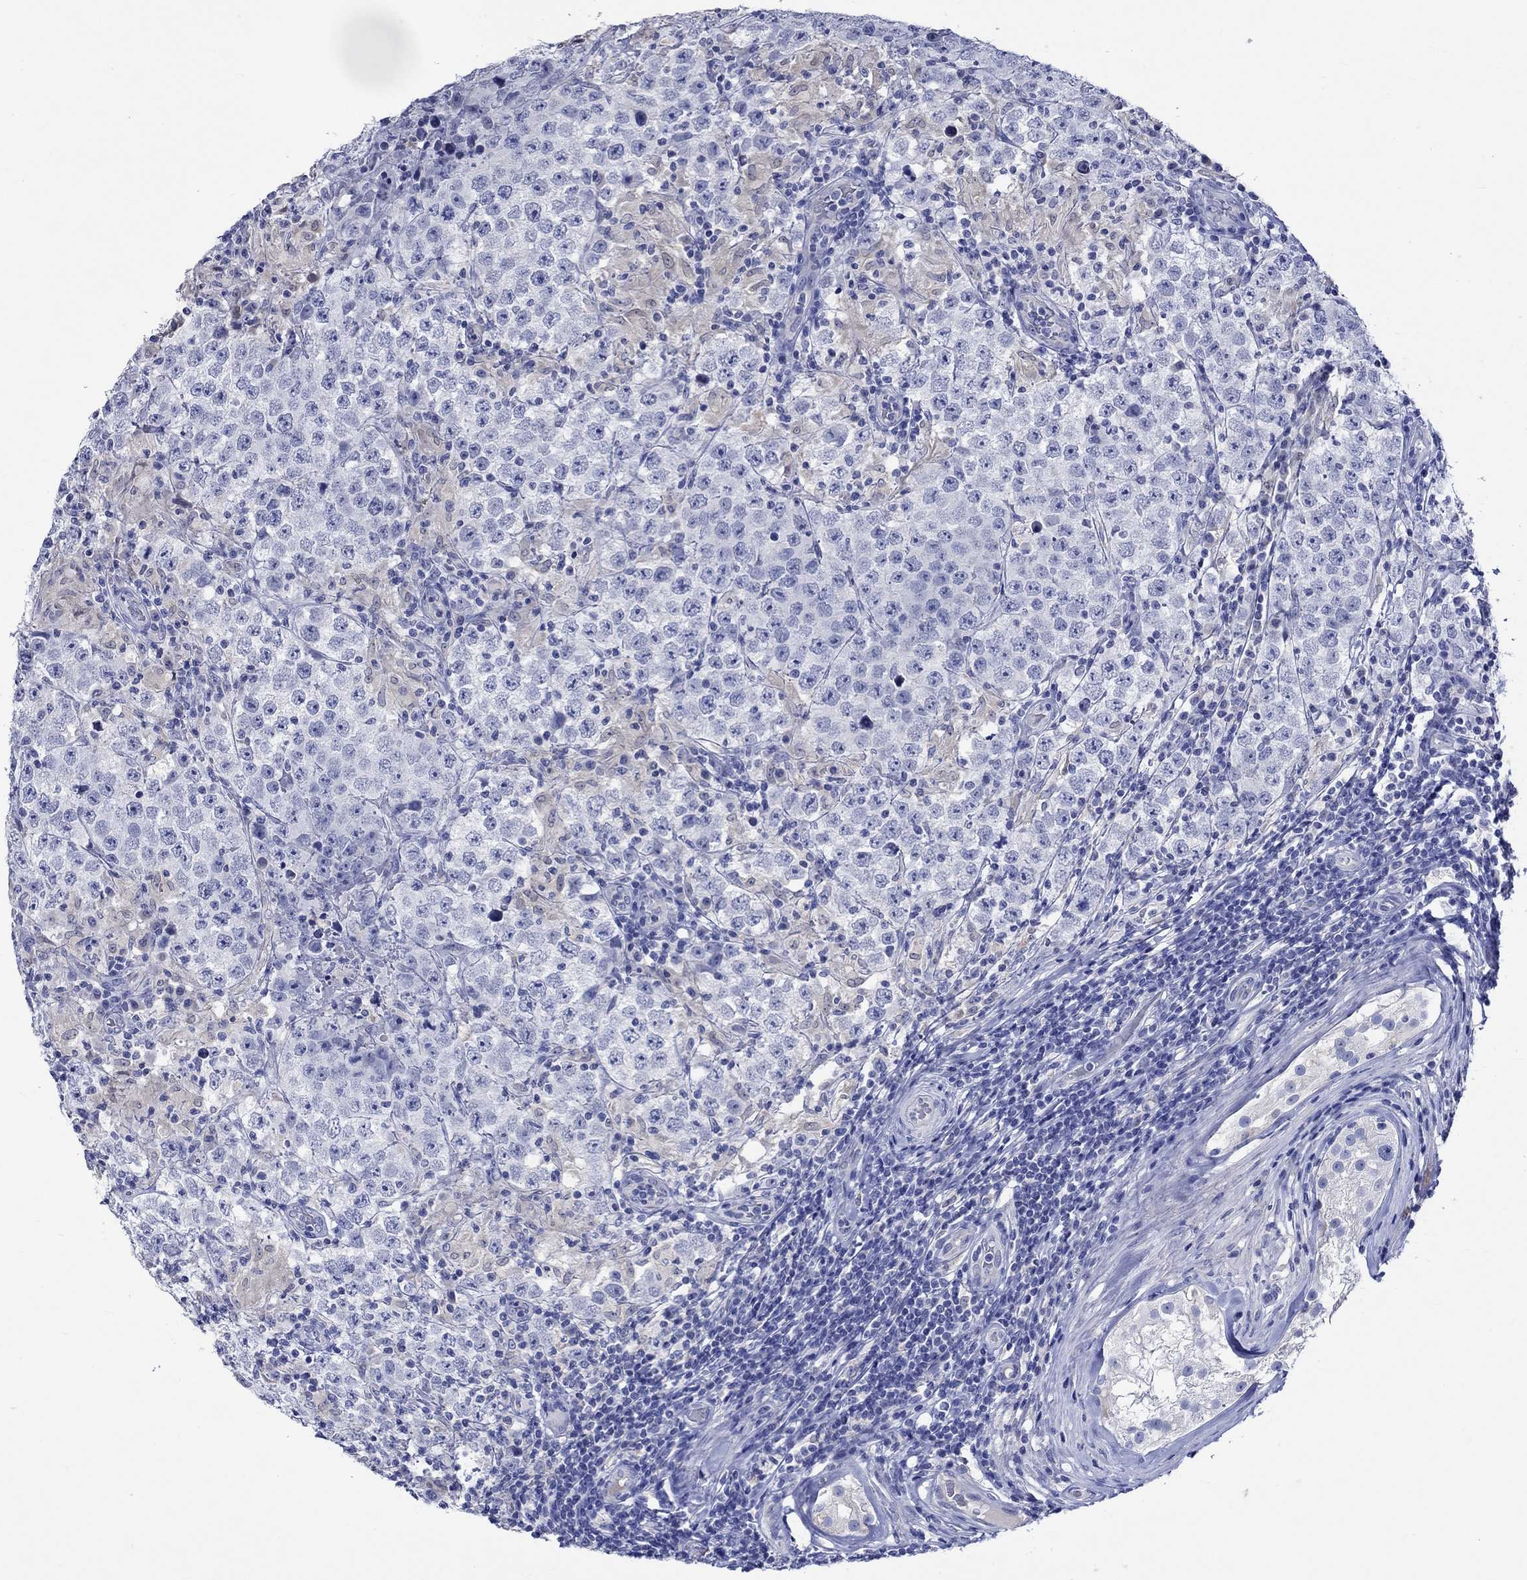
{"staining": {"intensity": "negative", "quantity": "none", "location": "none"}, "tissue": "testis cancer", "cell_type": "Tumor cells", "image_type": "cancer", "snomed": [{"axis": "morphology", "description": "Seminoma, NOS"}, {"axis": "morphology", "description": "Carcinoma, Embryonal, NOS"}, {"axis": "topography", "description": "Testis"}], "caption": "An image of human testis cancer is negative for staining in tumor cells.", "gene": "KLHL35", "patient": {"sex": "male", "age": 41}}